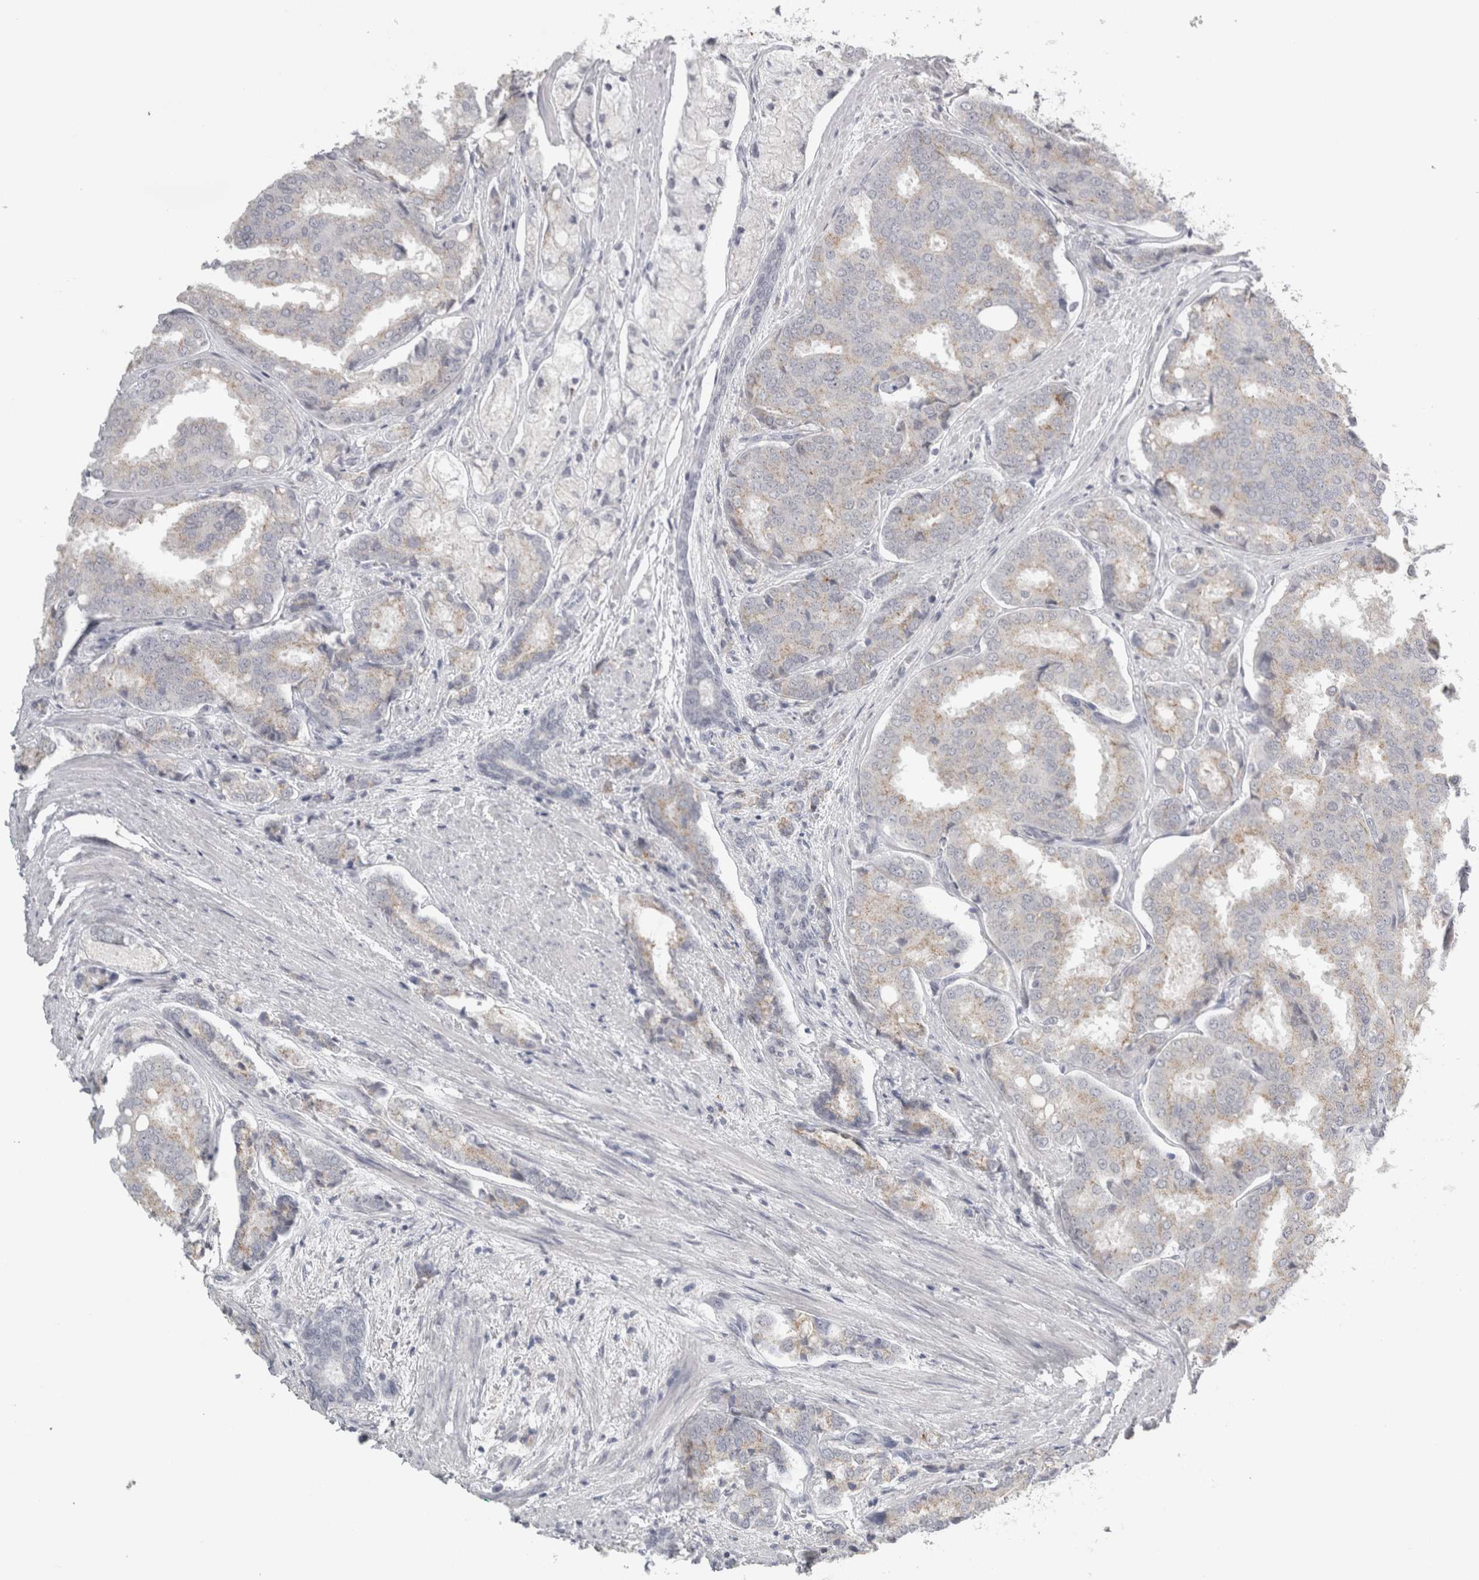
{"staining": {"intensity": "weak", "quantity": "<25%", "location": "cytoplasmic/membranous"}, "tissue": "prostate cancer", "cell_type": "Tumor cells", "image_type": "cancer", "snomed": [{"axis": "morphology", "description": "Adenocarcinoma, High grade"}, {"axis": "topography", "description": "Prostate"}], "caption": "Histopathology image shows no significant protein positivity in tumor cells of high-grade adenocarcinoma (prostate). (DAB (3,3'-diaminobenzidine) IHC visualized using brightfield microscopy, high magnification).", "gene": "PLIN1", "patient": {"sex": "male", "age": 50}}